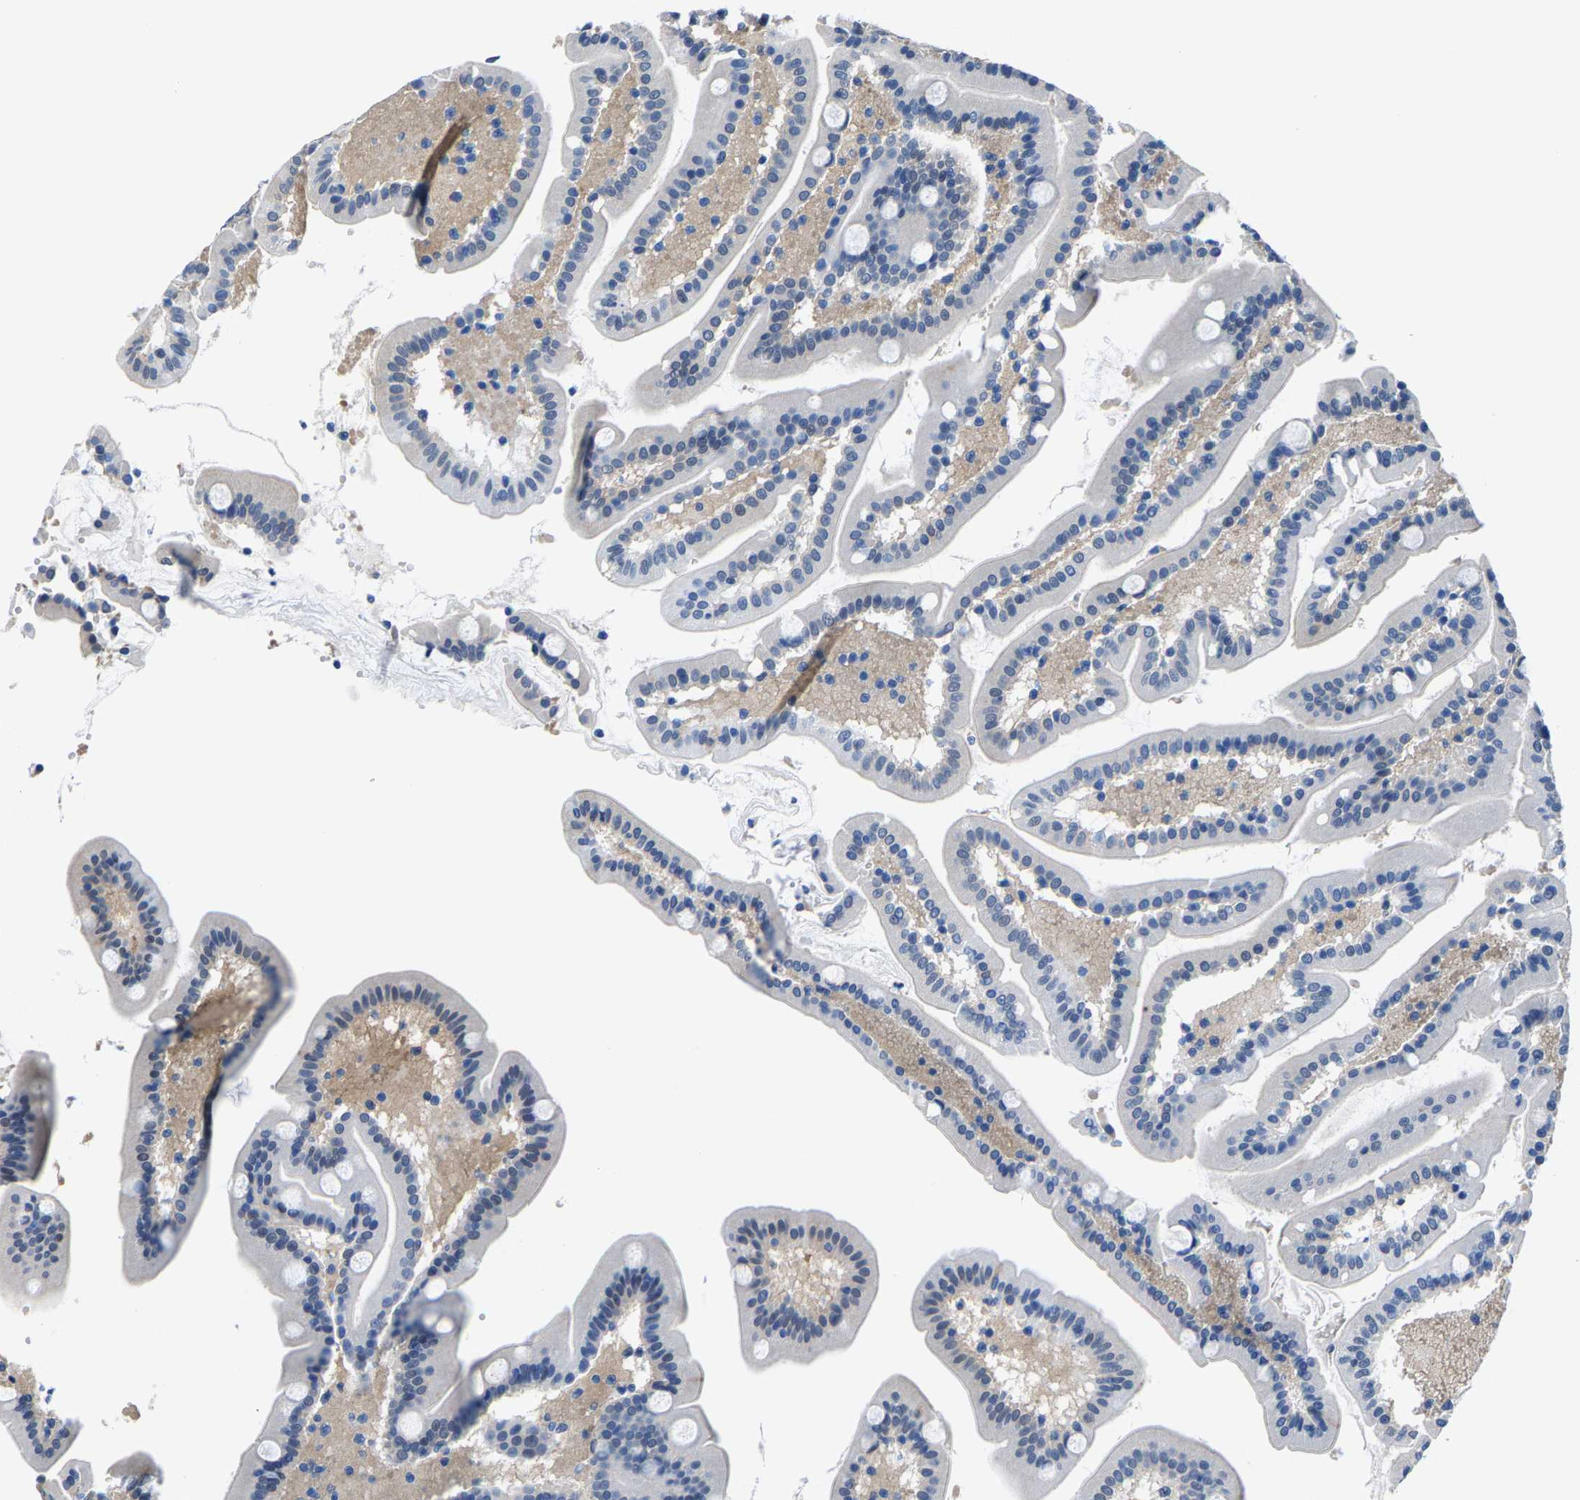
{"staining": {"intensity": "negative", "quantity": "none", "location": "none"}, "tissue": "duodenum", "cell_type": "Glandular cells", "image_type": "normal", "snomed": [{"axis": "morphology", "description": "Normal tissue, NOS"}, {"axis": "topography", "description": "Duodenum"}], "caption": "Immunohistochemistry micrograph of normal human duodenum stained for a protein (brown), which displays no staining in glandular cells. (DAB (3,3'-diaminobenzidine) IHC, high magnification).", "gene": "SSH3", "patient": {"sex": "male", "age": 54}}